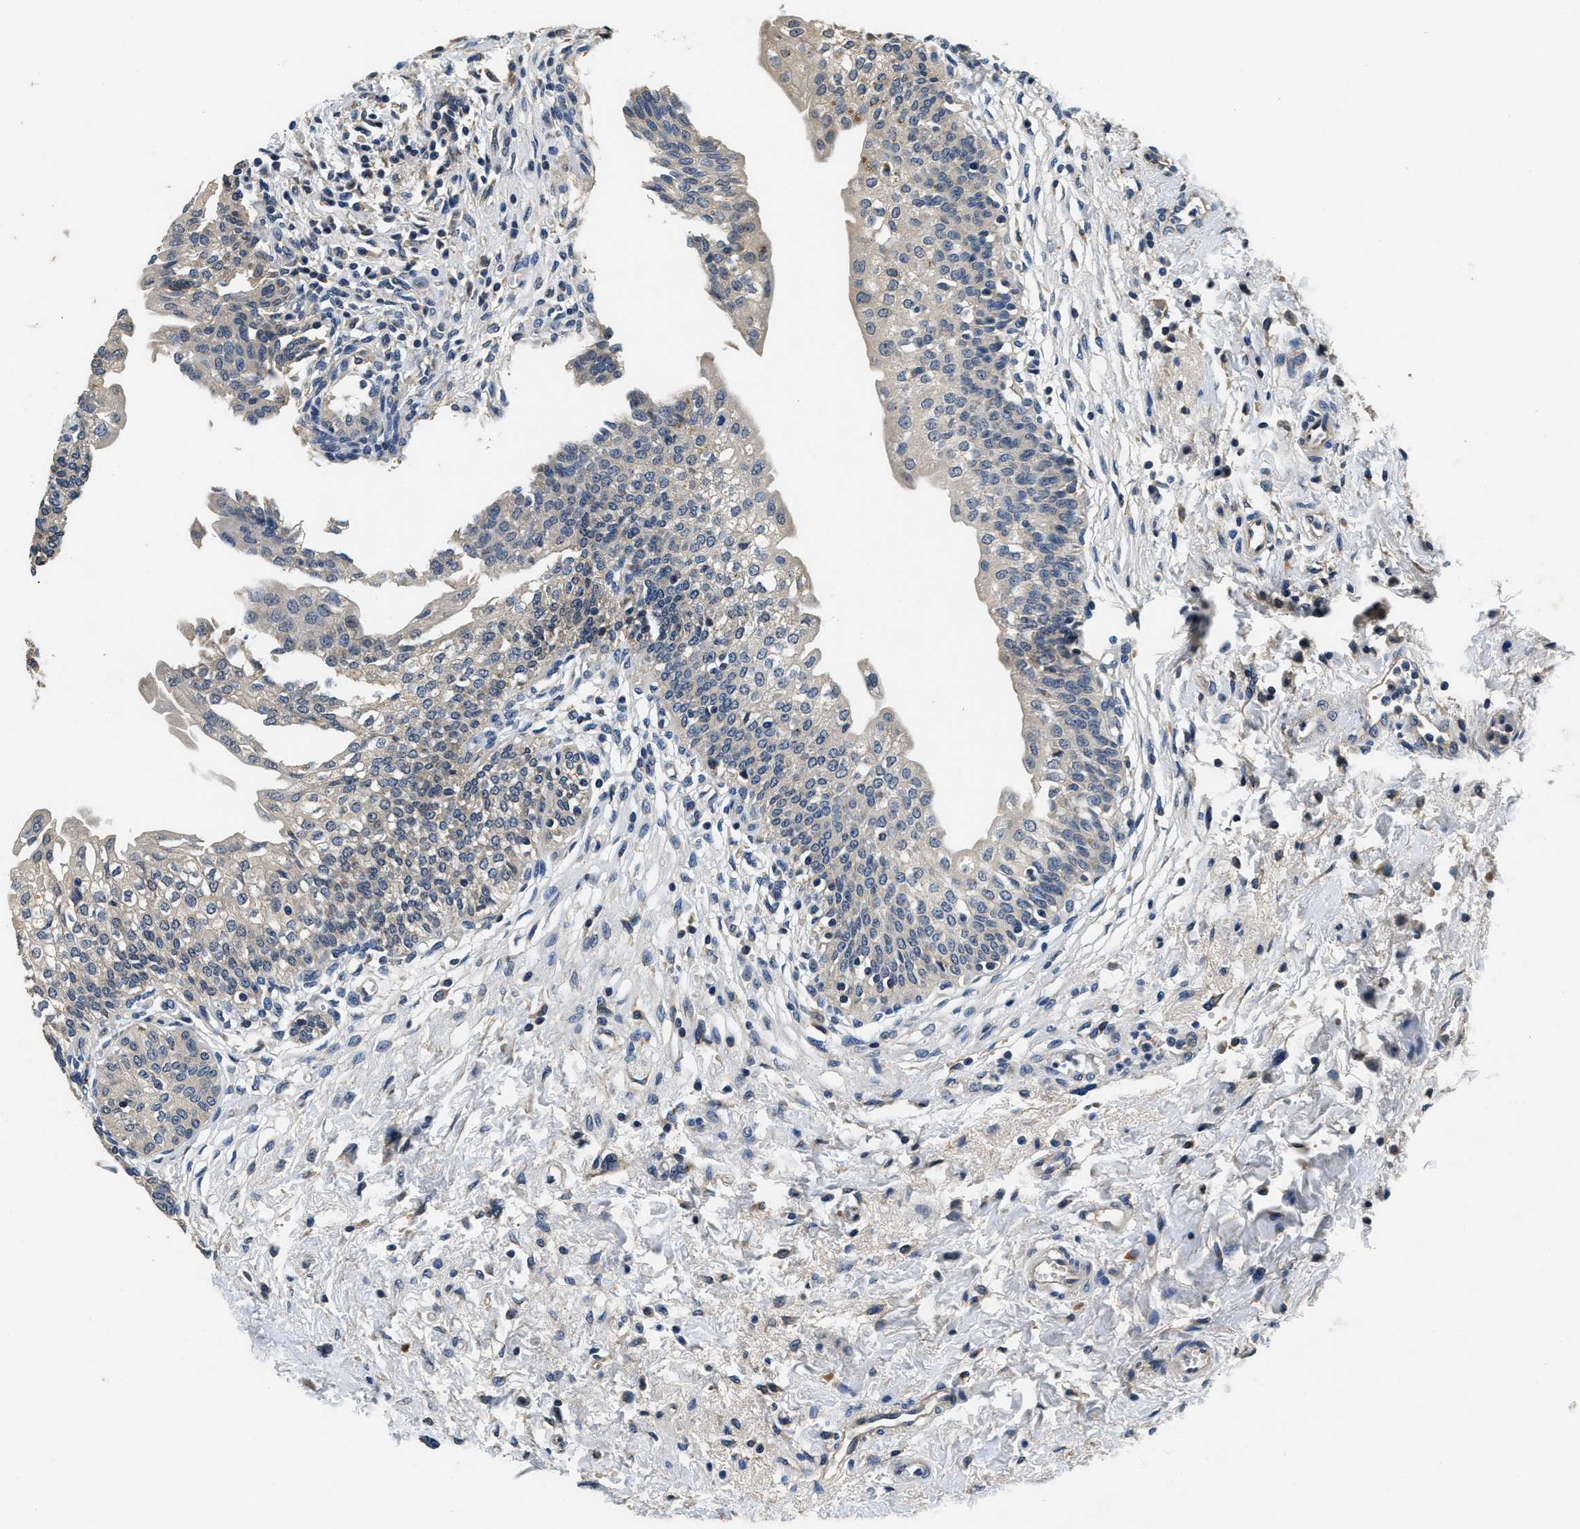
{"staining": {"intensity": "moderate", "quantity": "25%-75%", "location": "cytoplasmic/membranous"}, "tissue": "urinary bladder", "cell_type": "Urothelial cells", "image_type": "normal", "snomed": [{"axis": "morphology", "description": "Normal tissue, NOS"}, {"axis": "topography", "description": "Urinary bladder"}], "caption": "Unremarkable urinary bladder was stained to show a protein in brown. There is medium levels of moderate cytoplasmic/membranous positivity in about 25%-75% of urothelial cells. The staining is performed using DAB brown chromogen to label protein expression. The nuclei are counter-stained blue using hematoxylin.", "gene": "ALDH3A2", "patient": {"sex": "male", "age": 55}}